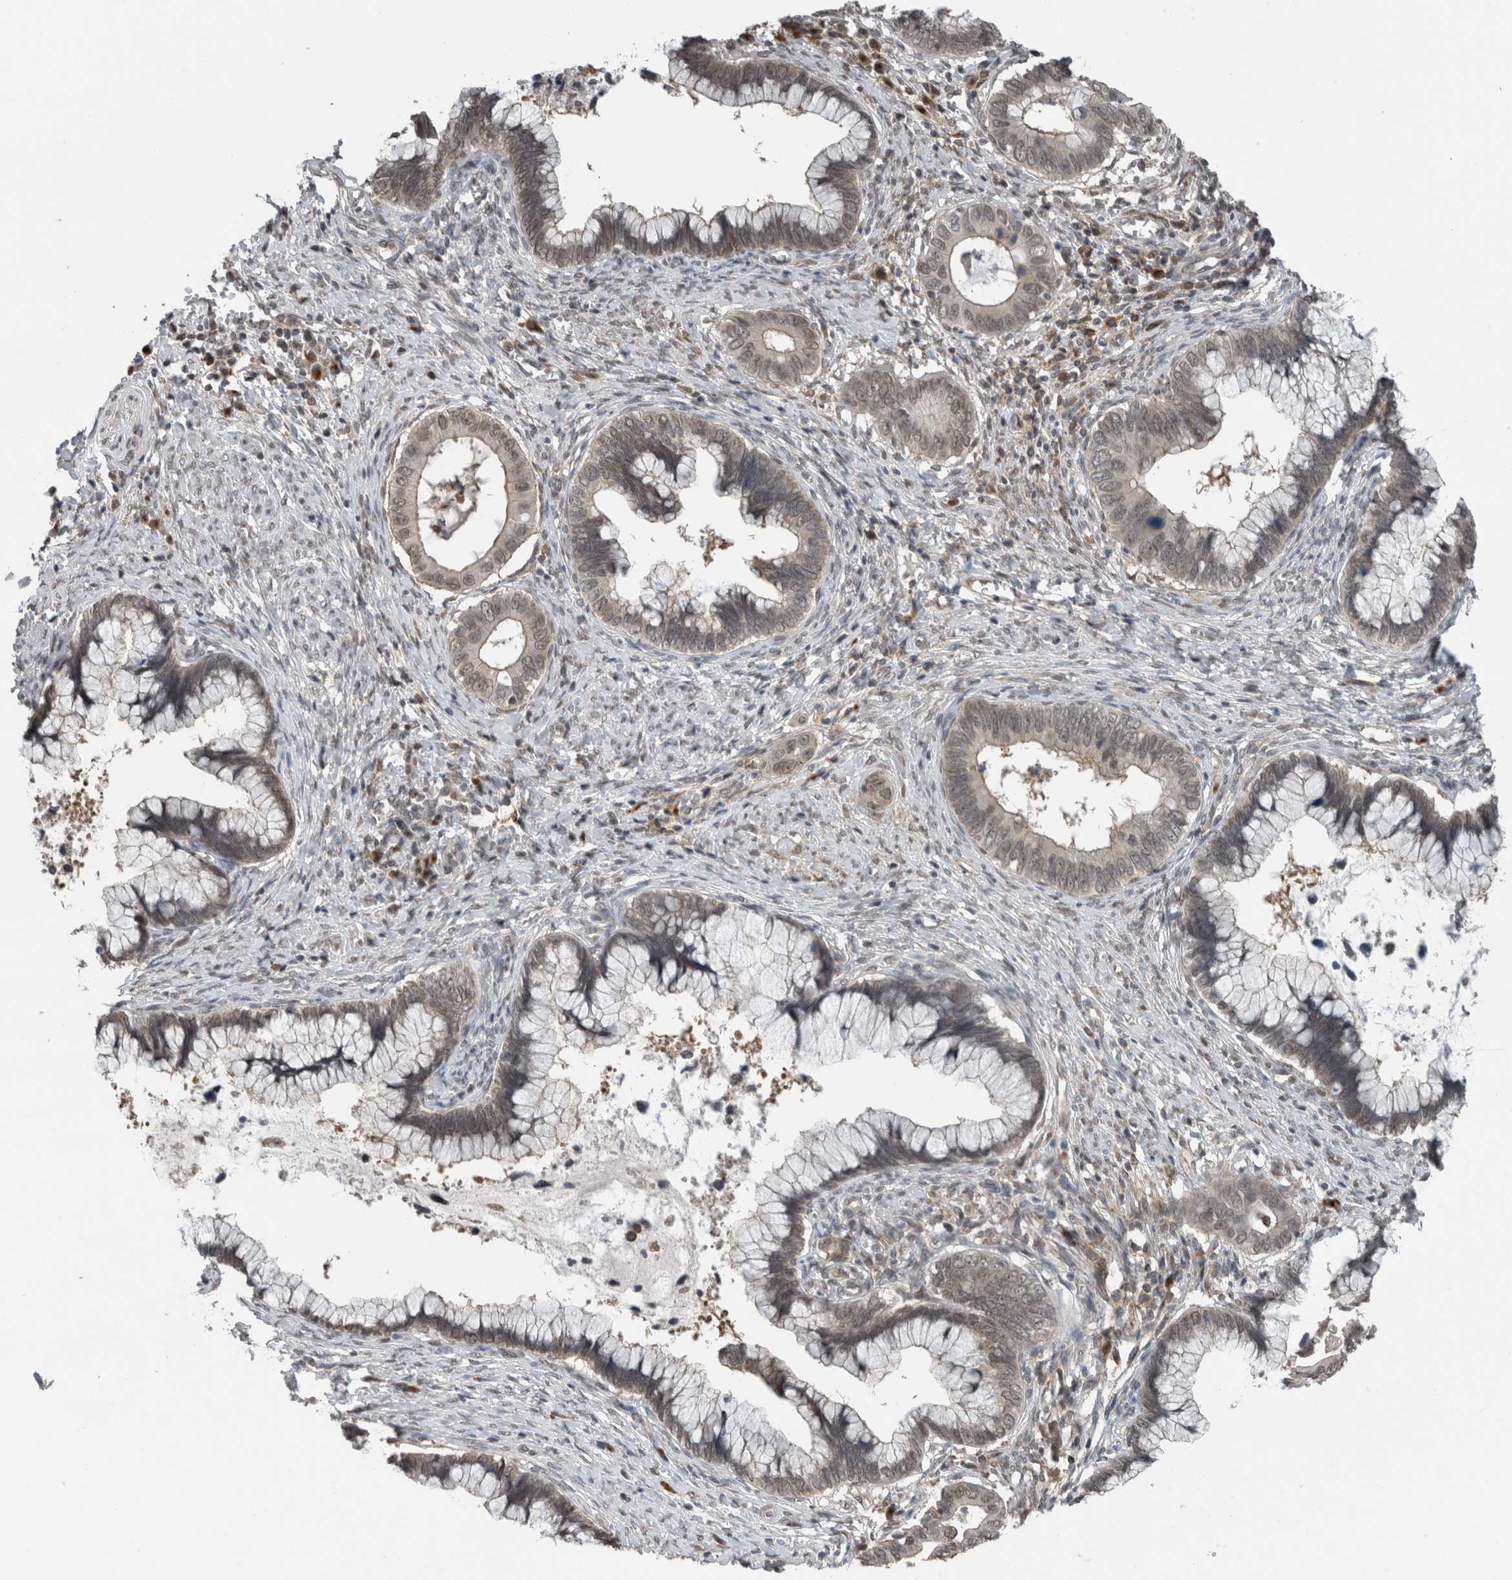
{"staining": {"intensity": "weak", "quantity": "25%-75%", "location": "cytoplasmic/membranous,nuclear"}, "tissue": "cervical cancer", "cell_type": "Tumor cells", "image_type": "cancer", "snomed": [{"axis": "morphology", "description": "Adenocarcinoma, NOS"}, {"axis": "topography", "description": "Cervix"}], "caption": "Brown immunohistochemical staining in human cervical cancer (adenocarcinoma) demonstrates weak cytoplasmic/membranous and nuclear expression in about 25%-75% of tumor cells. (IHC, brightfield microscopy, high magnification).", "gene": "SPAG7", "patient": {"sex": "female", "age": 44}}